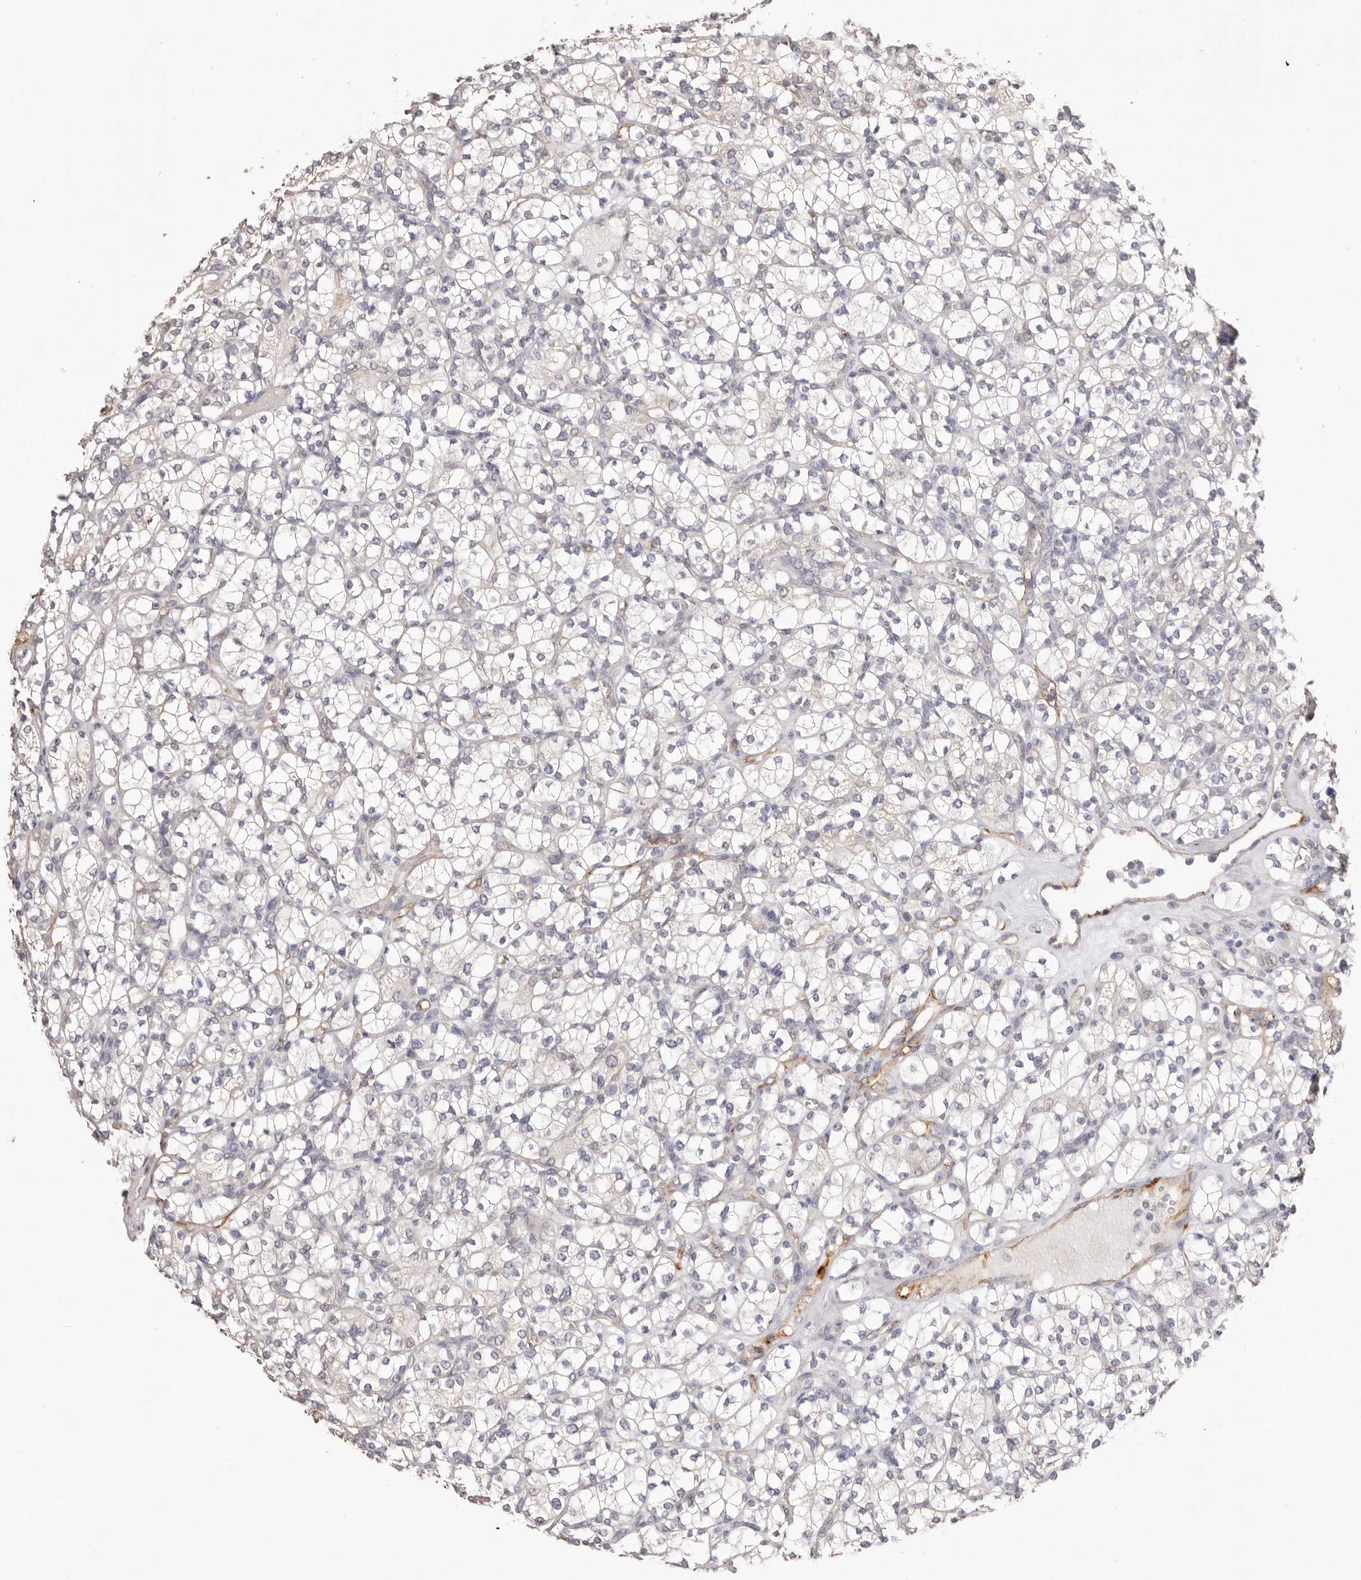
{"staining": {"intensity": "weak", "quantity": "<25%", "location": "cytoplasmic/membranous"}, "tissue": "renal cancer", "cell_type": "Tumor cells", "image_type": "cancer", "snomed": [{"axis": "morphology", "description": "Adenocarcinoma, NOS"}, {"axis": "topography", "description": "Kidney"}], "caption": "IHC of renal cancer (adenocarcinoma) reveals no staining in tumor cells.", "gene": "ZYG11B", "patient": {"sex": "male", "age": 77}}